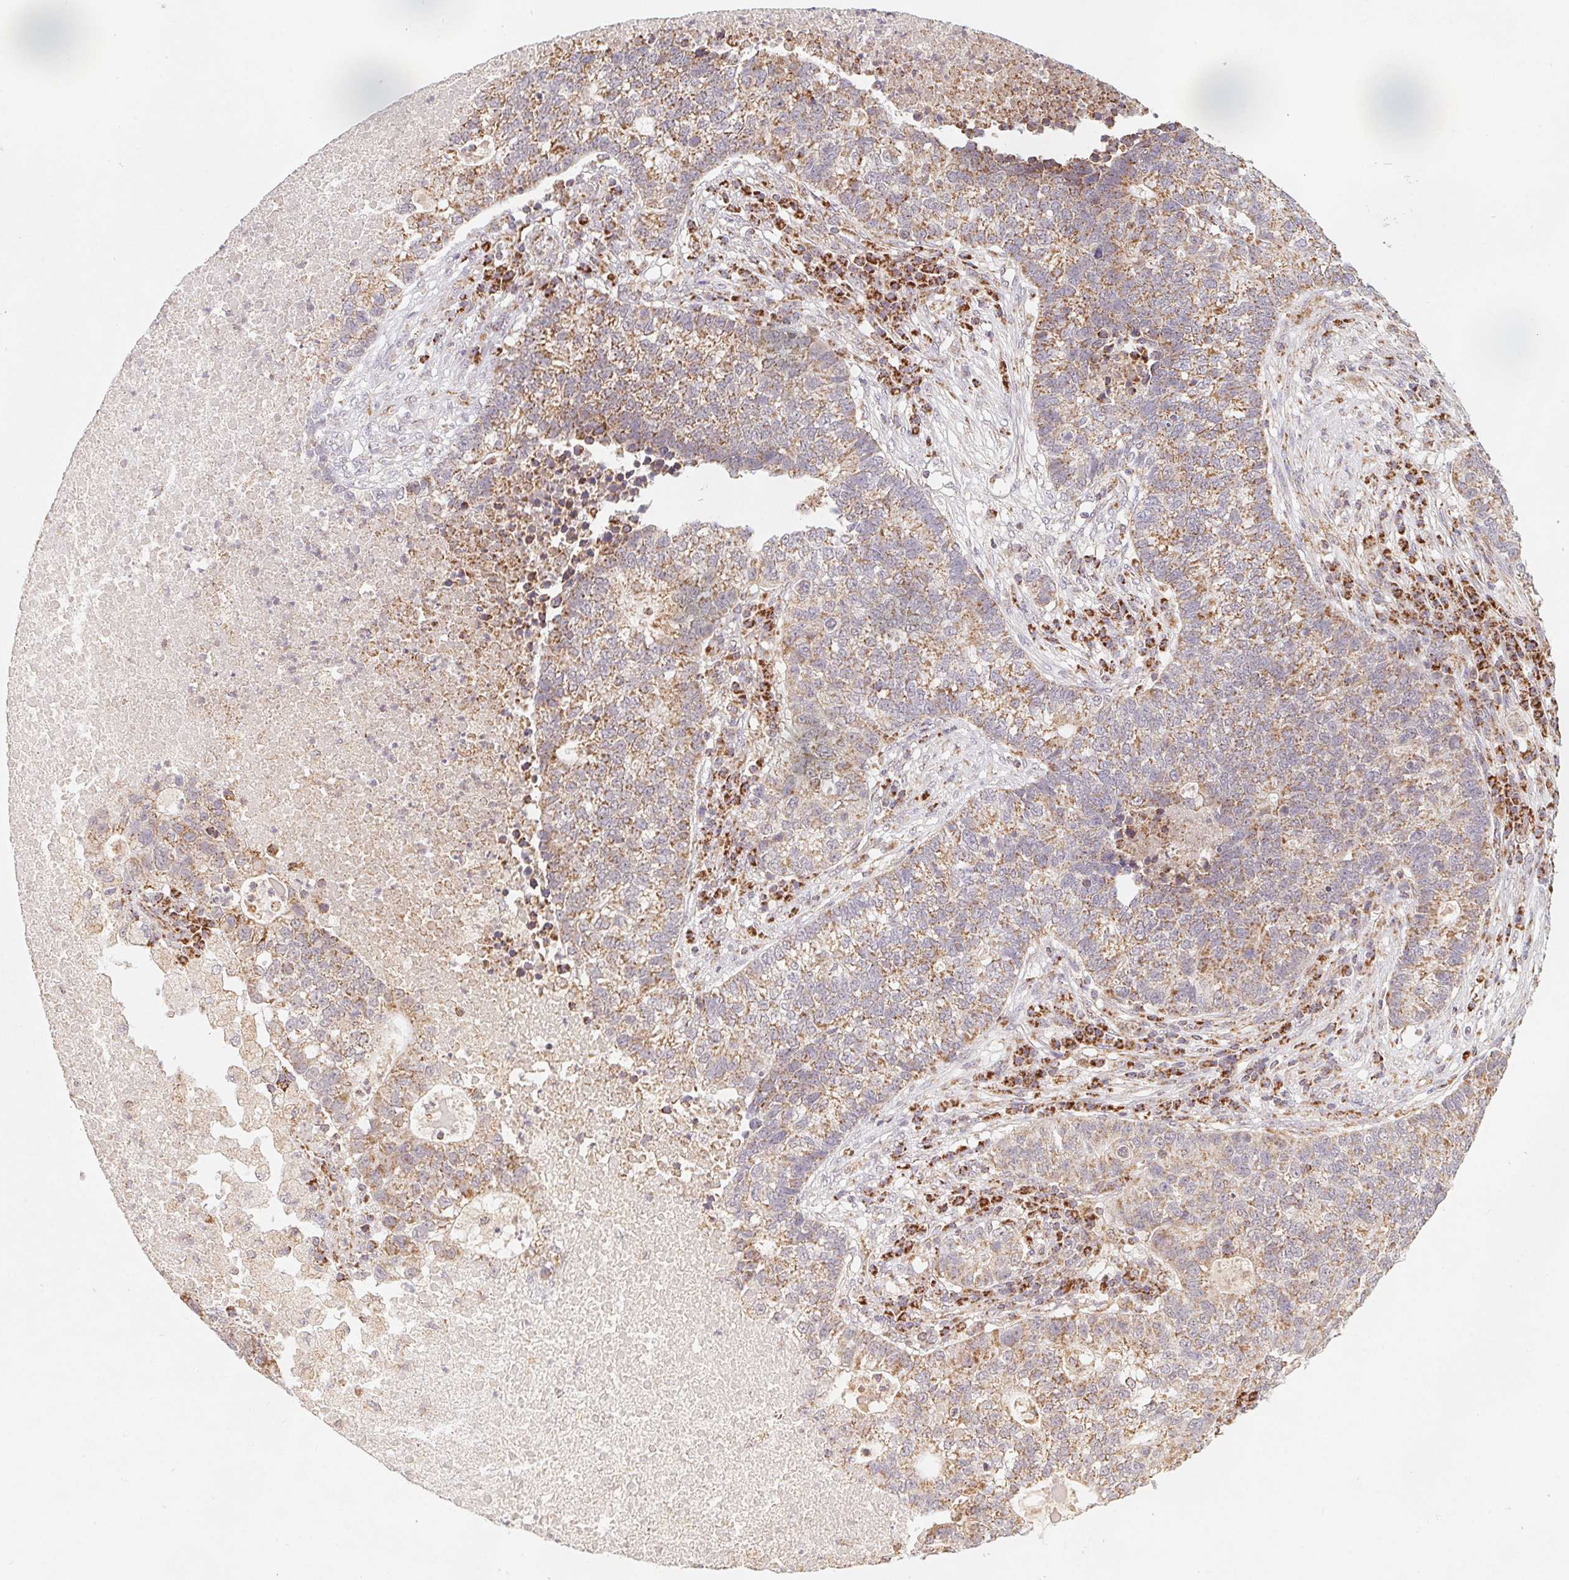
{"staining": {"intensity": "weak", "quantity": "25%-75%", "location": "cytoplasmic/membranous"}, "tissue": "lung cancer", "cell_type": "Tumor cells", "image_type": "cancer", "snomed": [{"axis": "morphology", "description": "Adenocarcinoma, NOS"}, {"axis": "topography", "description": "Lung"}], "caption": "Tumor cells demonstrate weak cytoplasmic/membranous positivity in about 25%-75% of cells in lung adenocarcinoma.", "gene": "NDUFS6", "patient": {"sex": "male", "age": 57}}